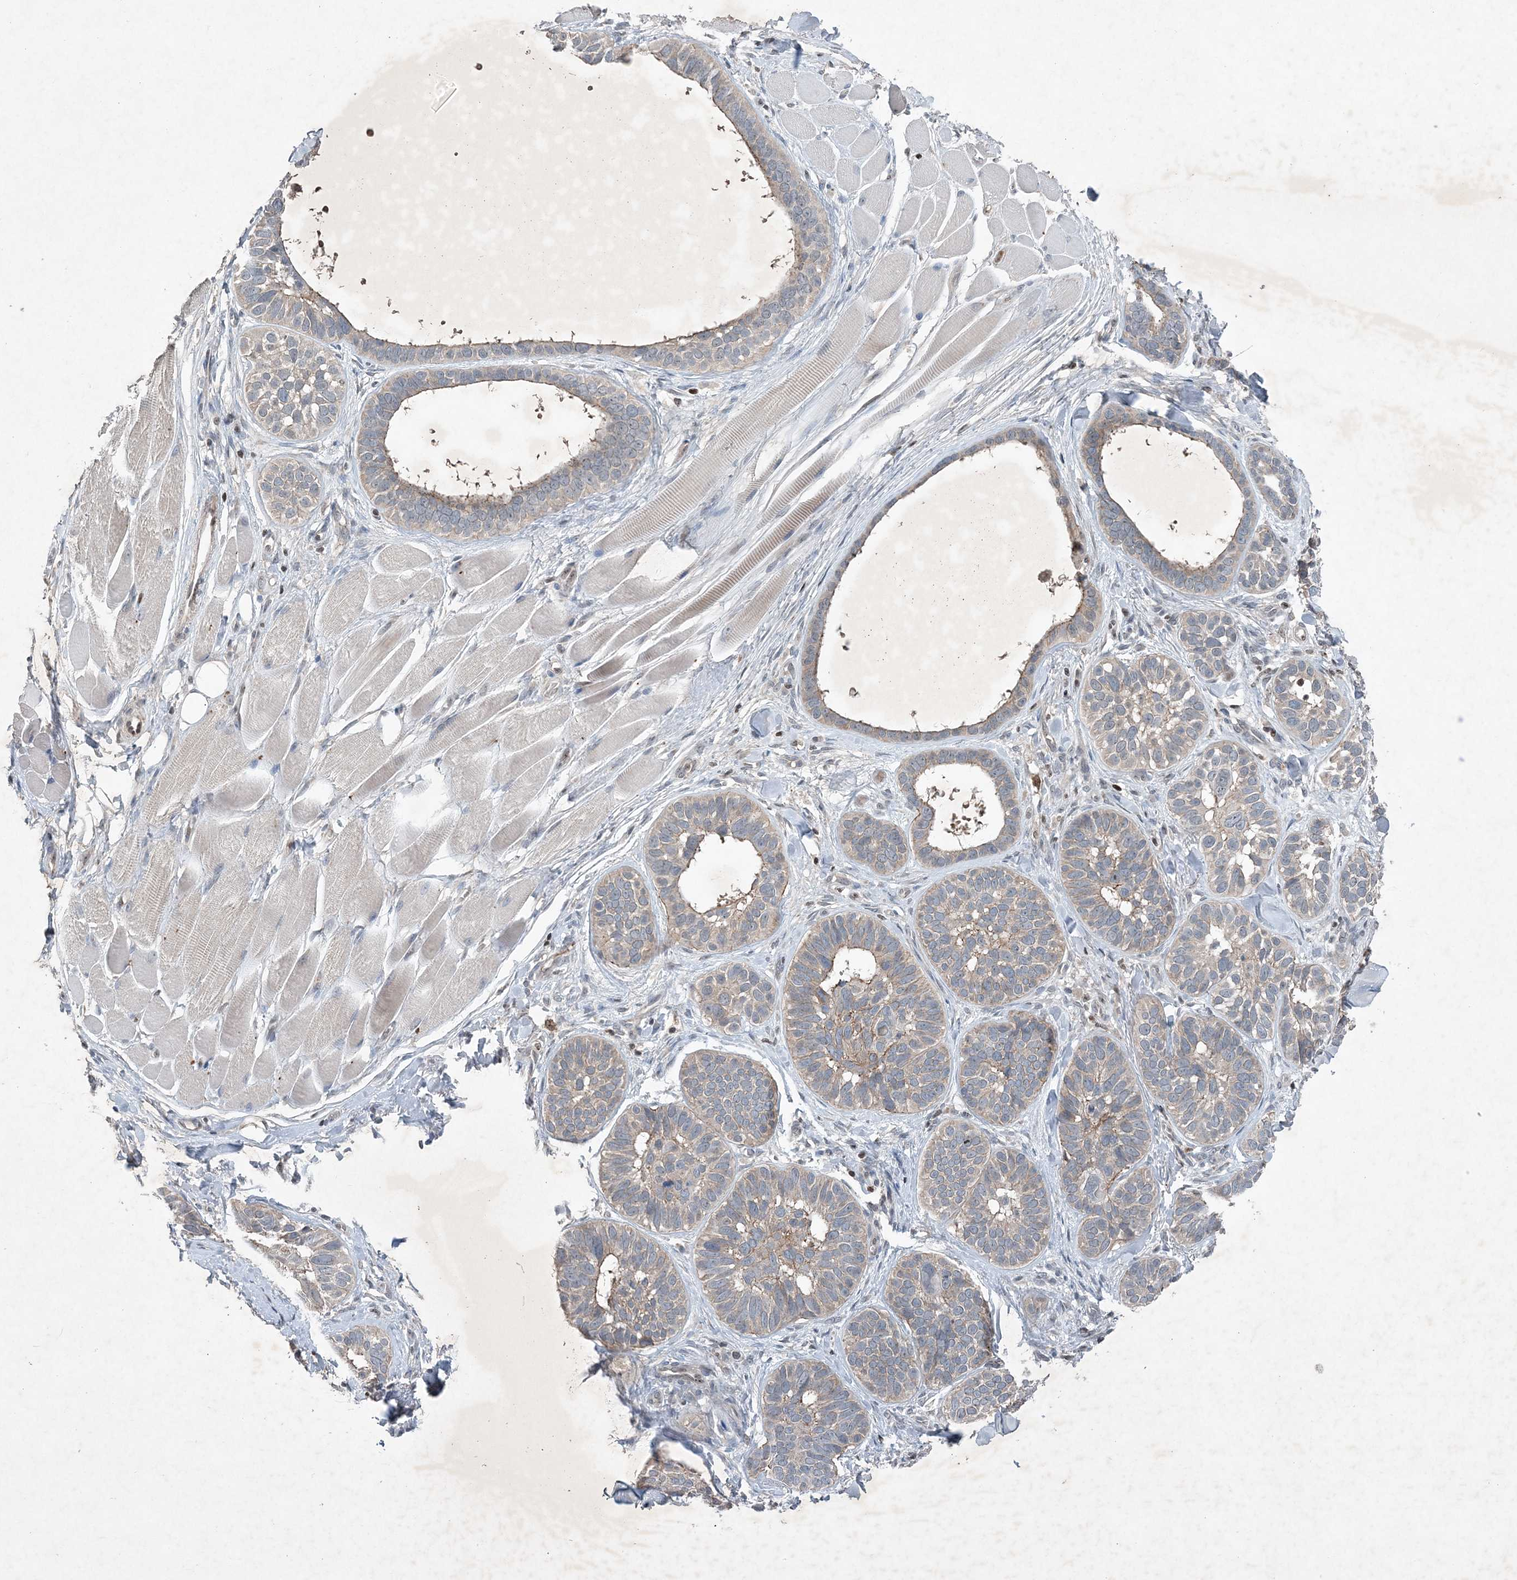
{"staining": {"intensity": "weak", "quantity": "25%-75%", "location": "cytoplasmic/membranous"}, "tissue": "skin cancer", "cell_type": "Tumor cells", "image_type": "cancer", "snomed": [{"axis": "morphology", "description": "Basal cell carcinoma"}, {"axis": "topography", "description": "Skin"}], "caption": "Immunohistochemical staining of skin cancer (basal cell carcinoma) demonstrates low levels of weak cytoplasmic/membranous protein staining in approximately 25%-75% of tumor cells. (DAB (3,3'-diaminobenzidine) IHC, brown staining for protein, blue staining for nuclei).", "gene": "QTRT2", "patient": {"sex": "male", "age": 62}}